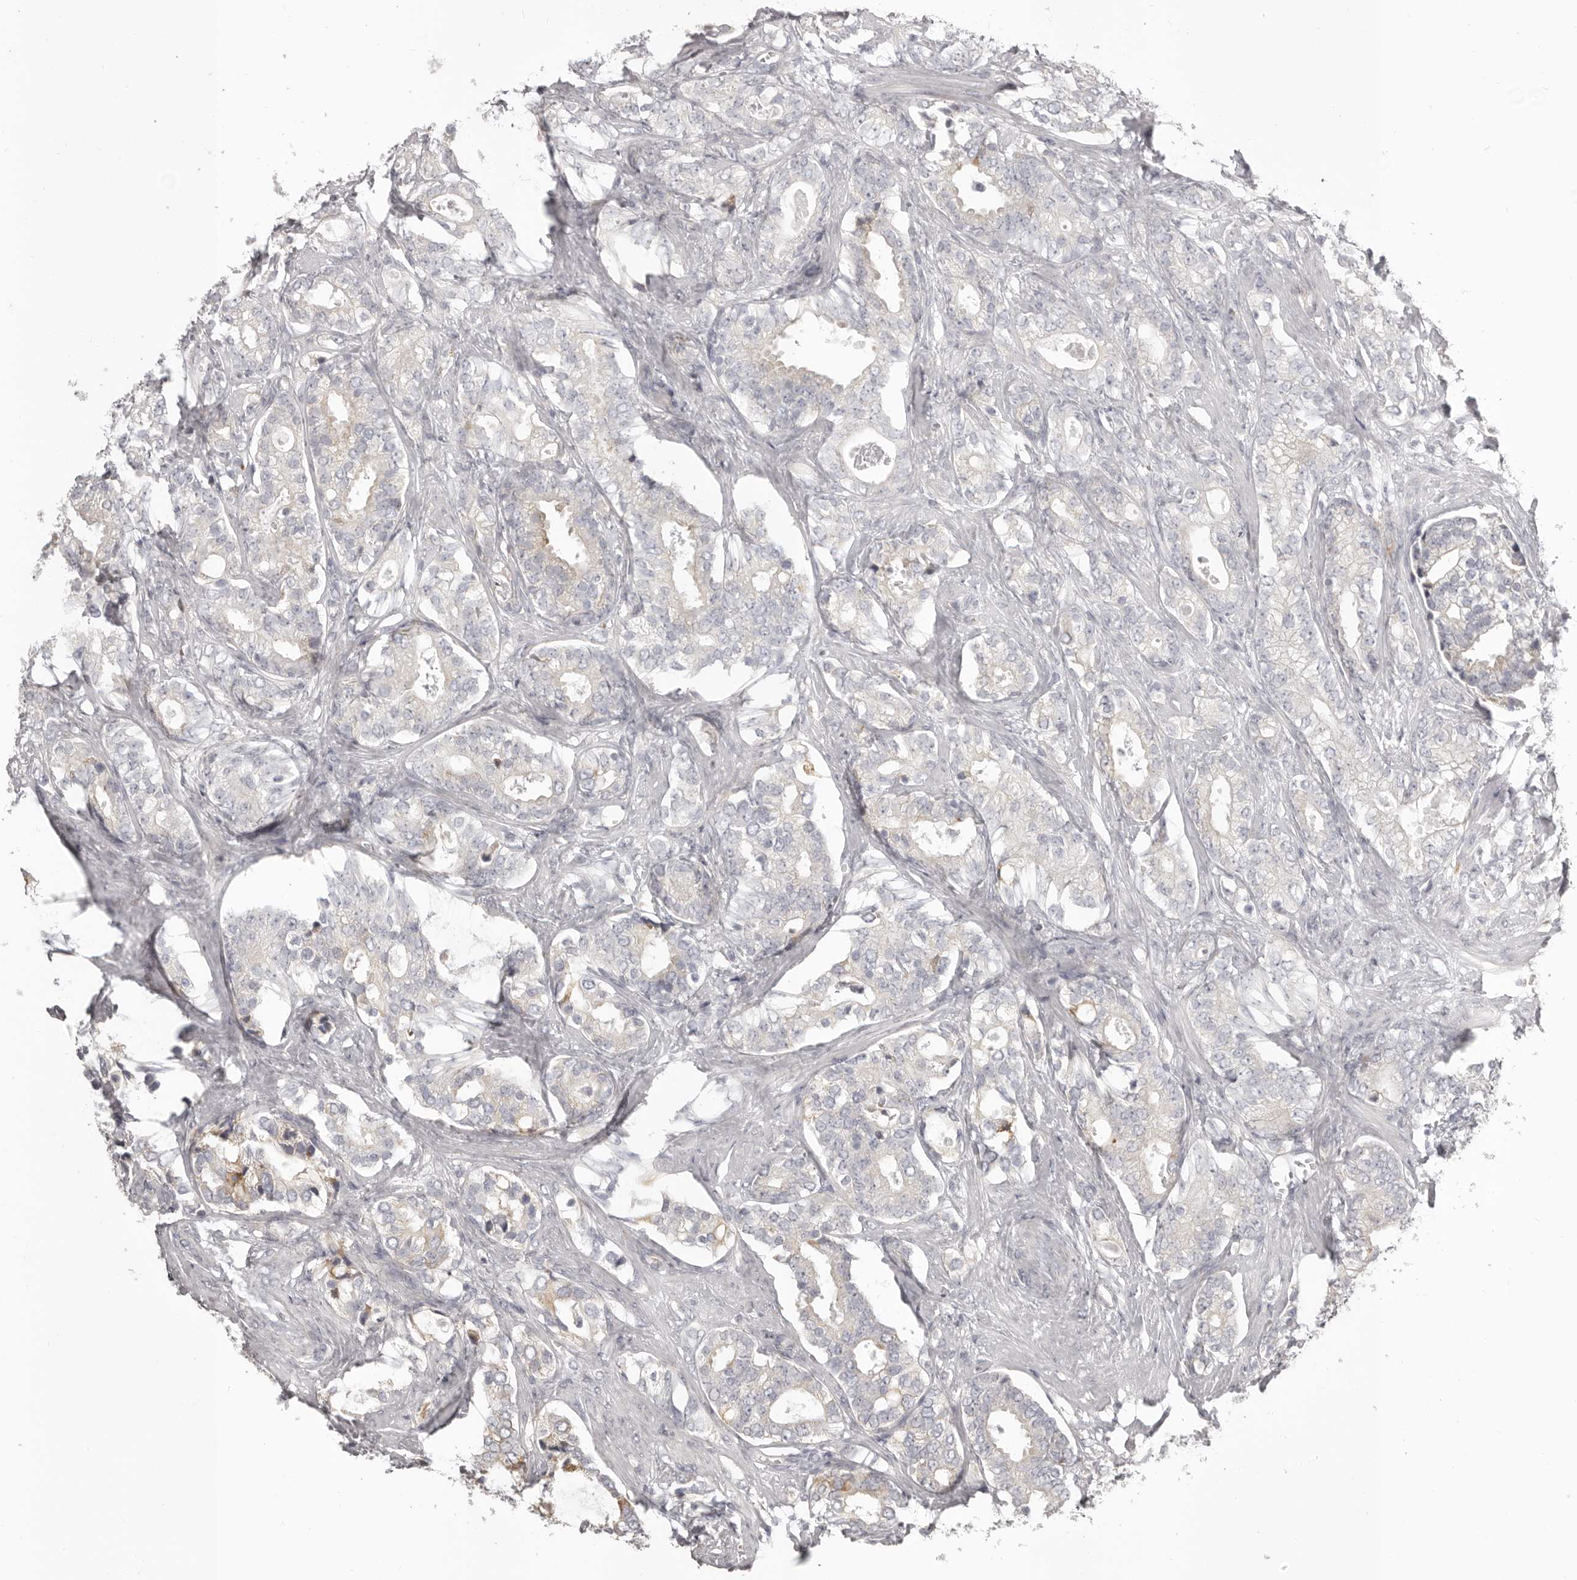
{"staining": {"intensity": "negative", "quantity": "none", "location": "none"}, "tissue": "prostate cancer", "cell_type": "Tumor cells", "image_type": "cancer", "snomed": [{"axis": "morphology", "description": "Adenocarcinoma, High grade"}, {"axis": "topography", "description": "Prostate and seminal vesicle, NOS"}], "caption": "Tumor cells show no significant protein positivity in prostate cancer (high-grade adenocarcinoma).", "gene": "OTUD3", "patient": {"sex": "male", "age": 67}}